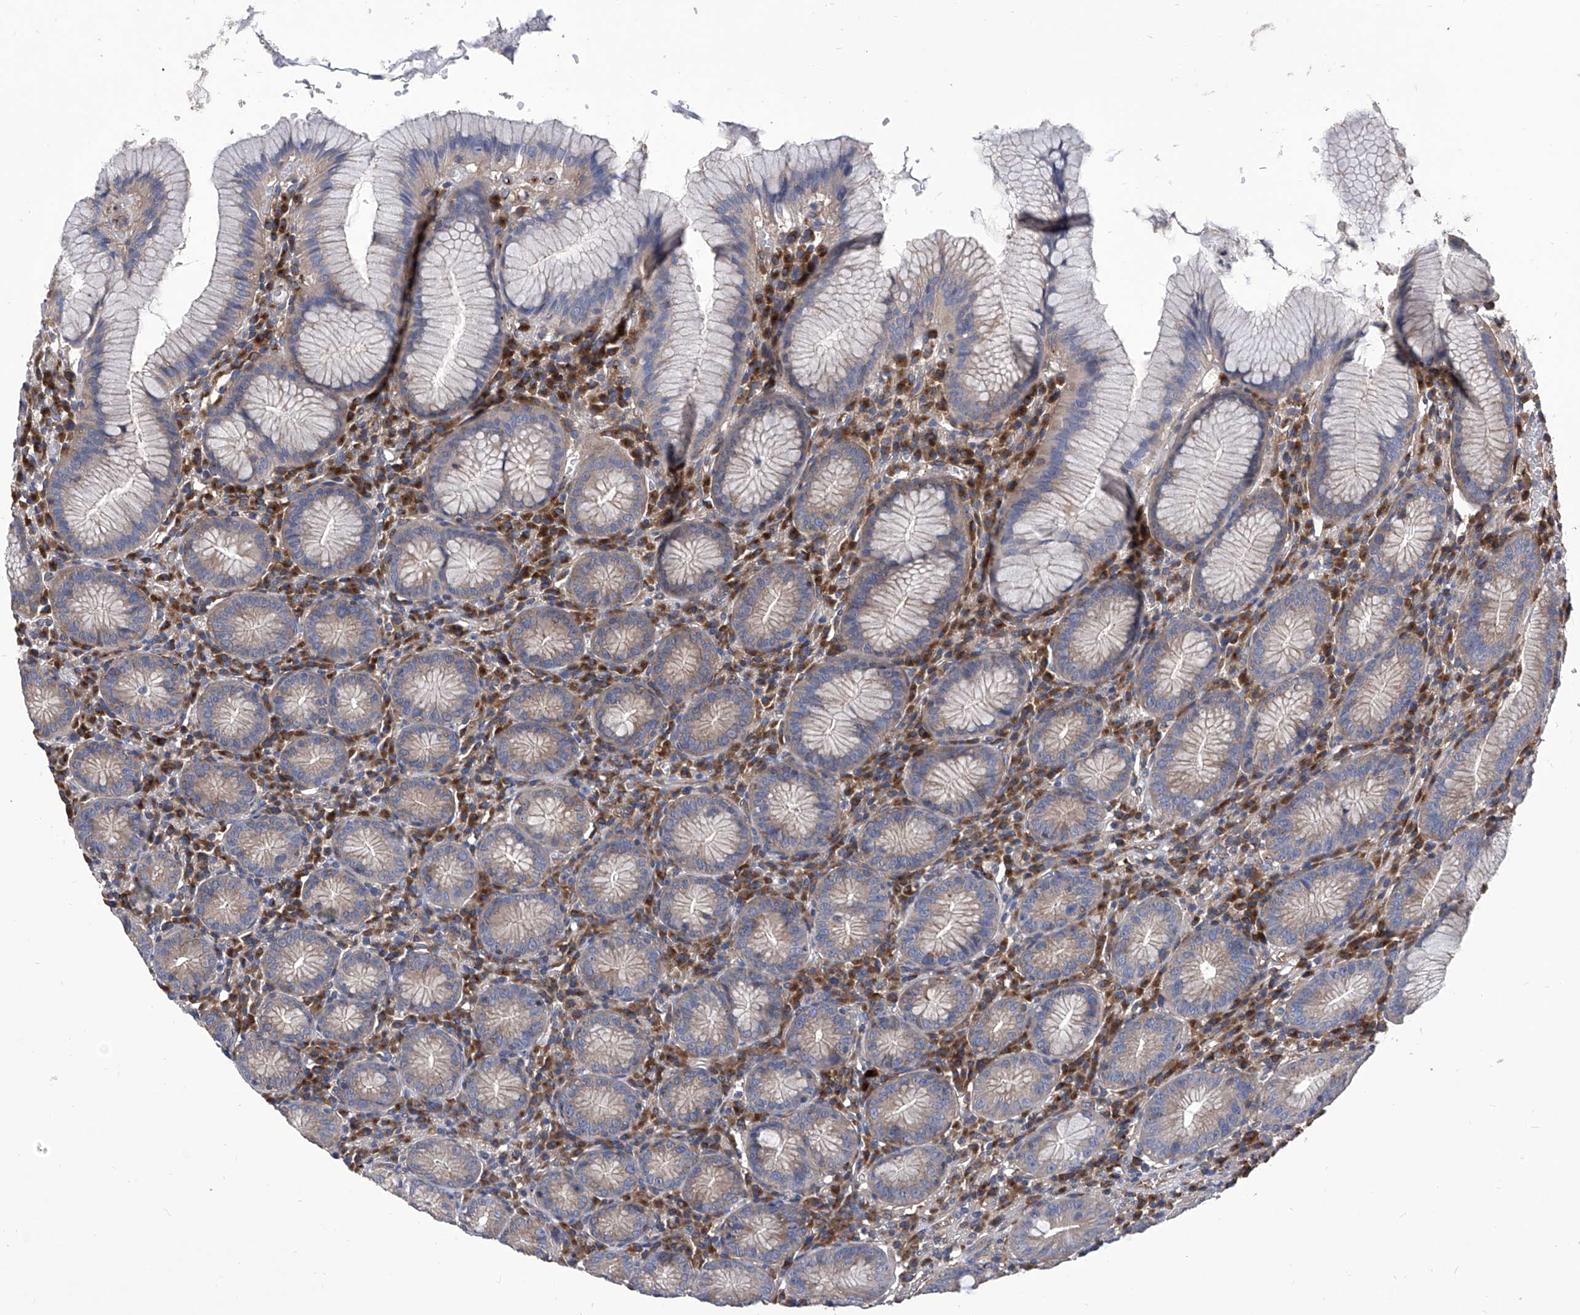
{"staining": {"intensity": "weak", "quantity": "25%-75%", "location": "cytoplasmic/membranous"}, "tissue": "stomach", "cell_type": "Glandular cells", "image_type": "normal", "snomed": [{"axis": "morphology", "description": "Normal tissue, NOS"}, {"axis": "topography", "description": "Stomach"}], "caption": "DAB immunohistochemical staining of unremarkable human stomach demonstrates weak cytoplasmic/membranous protein staining in approximately 25%-75% of glandular cells. (DAB (3,3'-diaminobenzidine) IHC with brightfield microscopy, high magnification).", "gene": "TJAP1", "patient": {"sex": "male", "age": 55}}